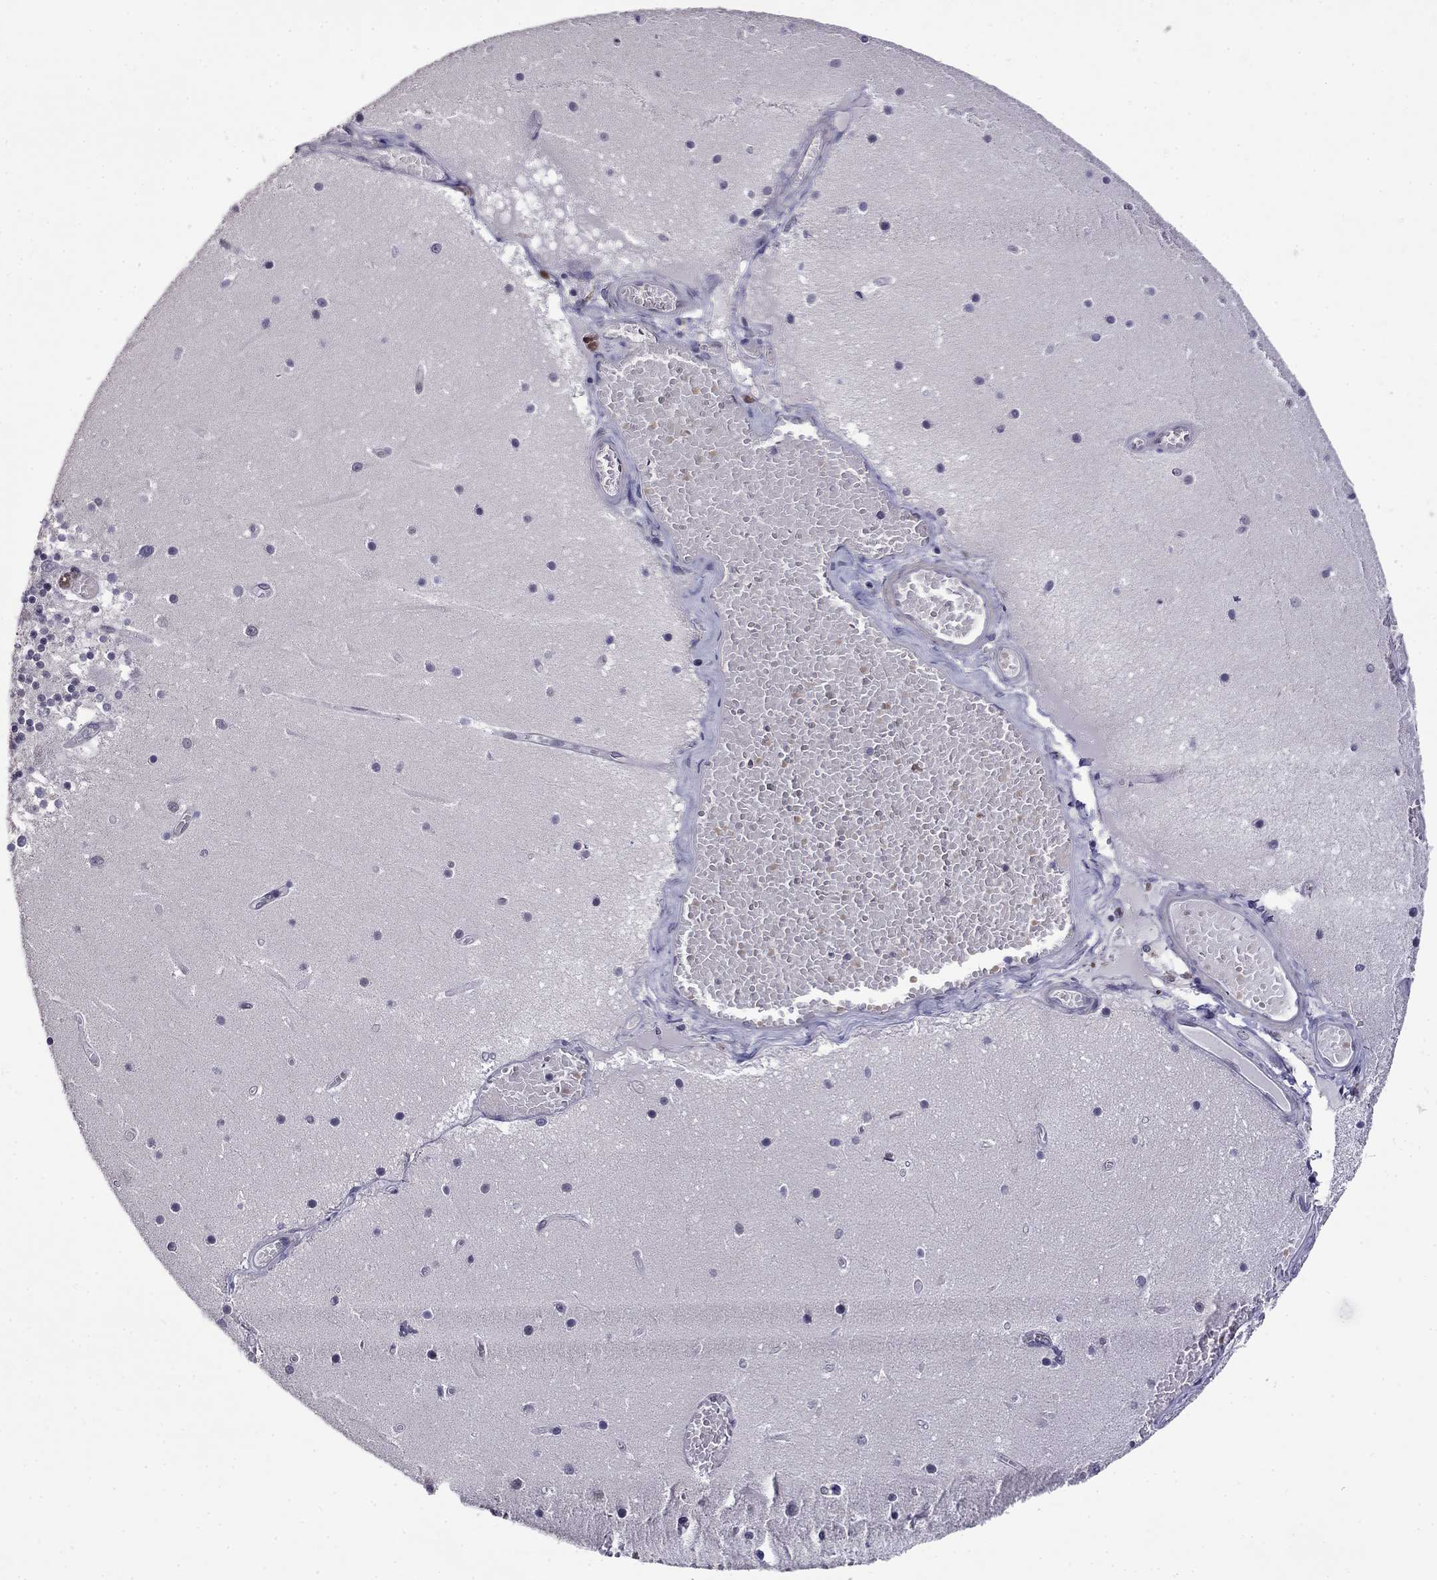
{"staining": {"intensity": "negative", "quantity": "none", "location": "none"}, "tissue": "cerebellum", "cell_type": "Cells in granular layer", "image_type": "normal", "snomed": [{"axis": "morphology", "description": "Normal tissue, NOS"}, {"axis": "topography", "description": "Cerebellum"}], "caption": "This is a image of IHC staining of normal cerebellum, which shows no expression in cells in granular layer. Nuclei are stained in blue.", "gene": "PRR18", "patient": {"sex": "female", "age": 28}}